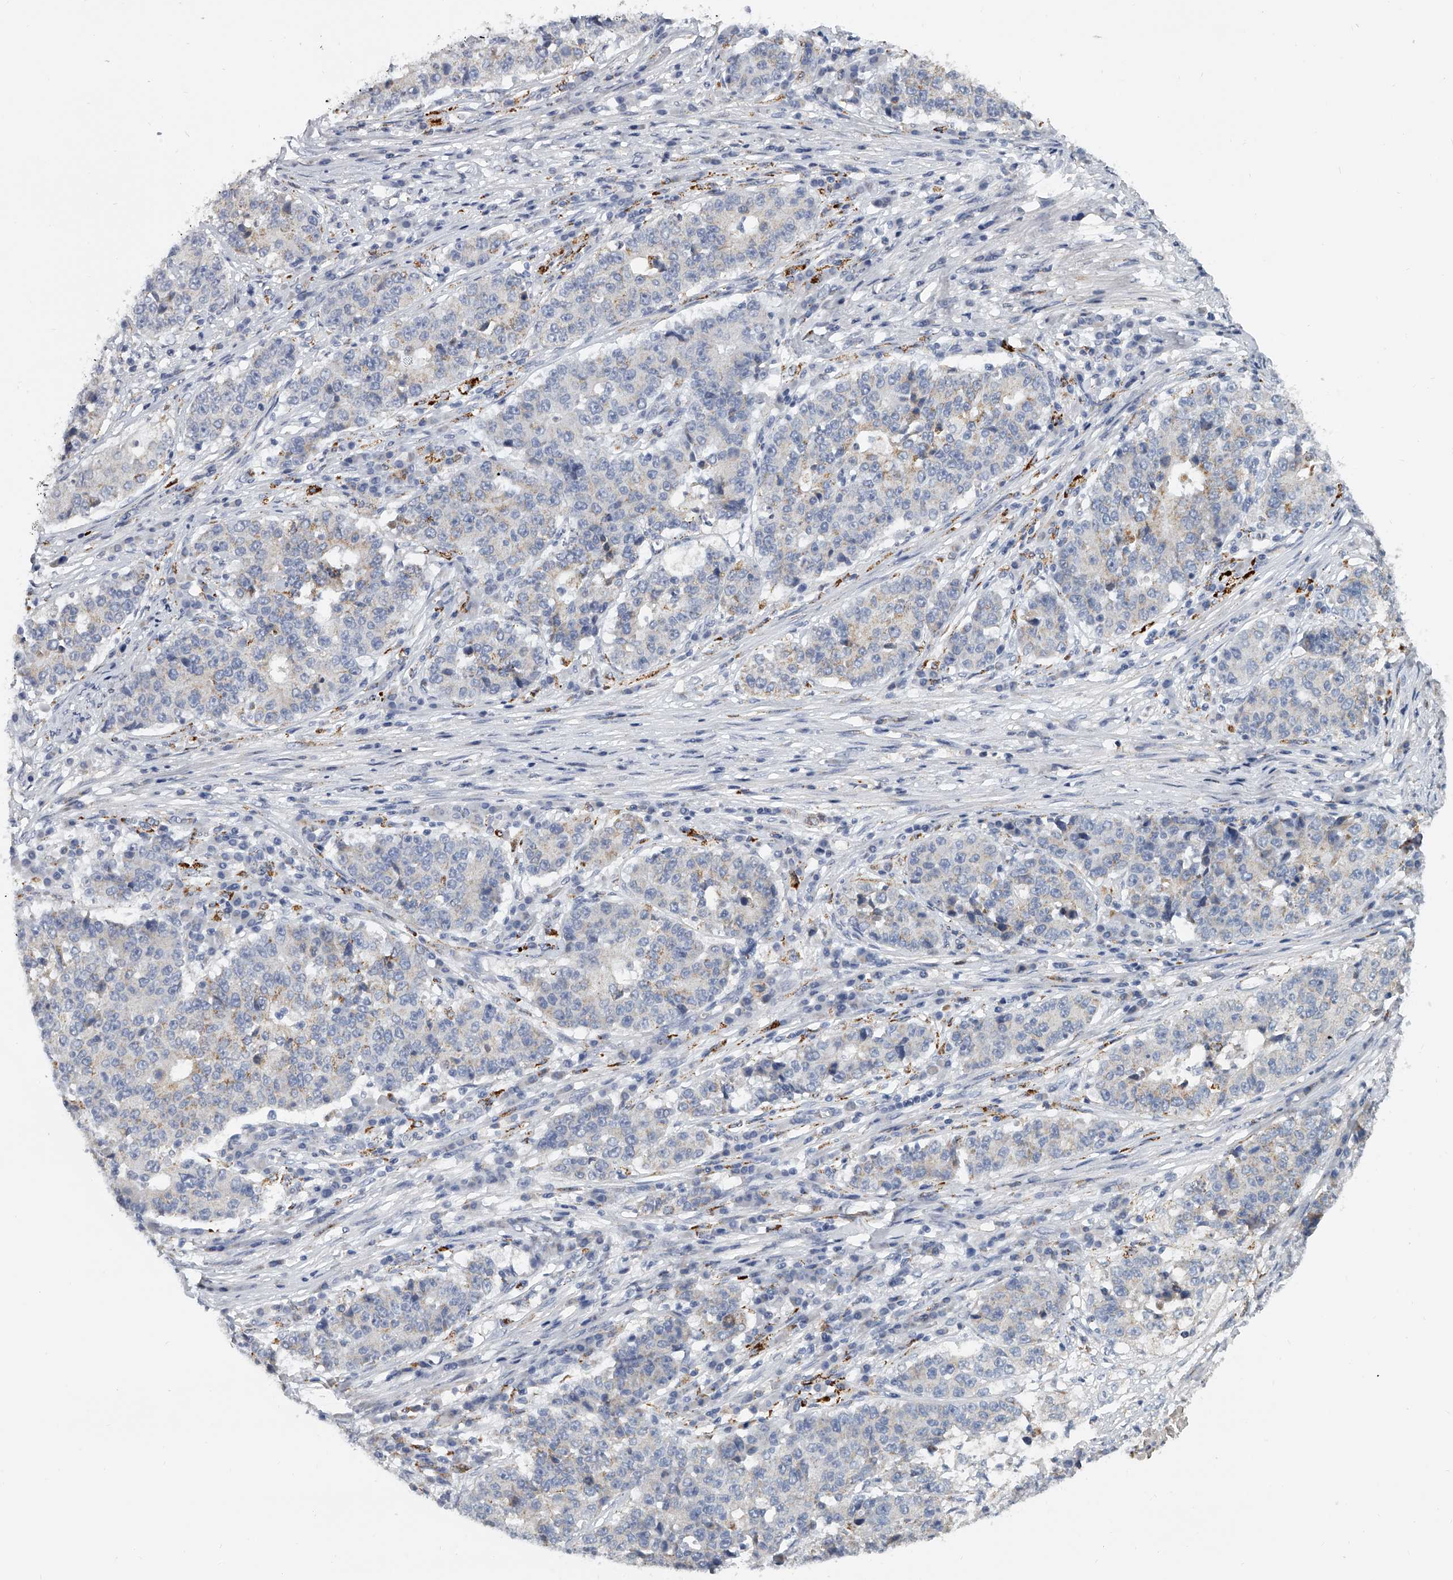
{"staining": {"intensity": "negative", "quantity": "none", "location": "none"}, "tissue": "stomach cancer", "cell_type": "Tumor cells", "image_type": "cancer", "snomed": [{"axis": "morphology", "description": "Adenocarcinoma, NOS"}, {"axis": "topography", "description": "Stomach"}], "caption": "Histopathology image shows no protein staining in tumor cells of adenocarcinoma (stomach) tissue.", "gene": "KLHL7", "patient": {"sex": "male", "age": 59}}